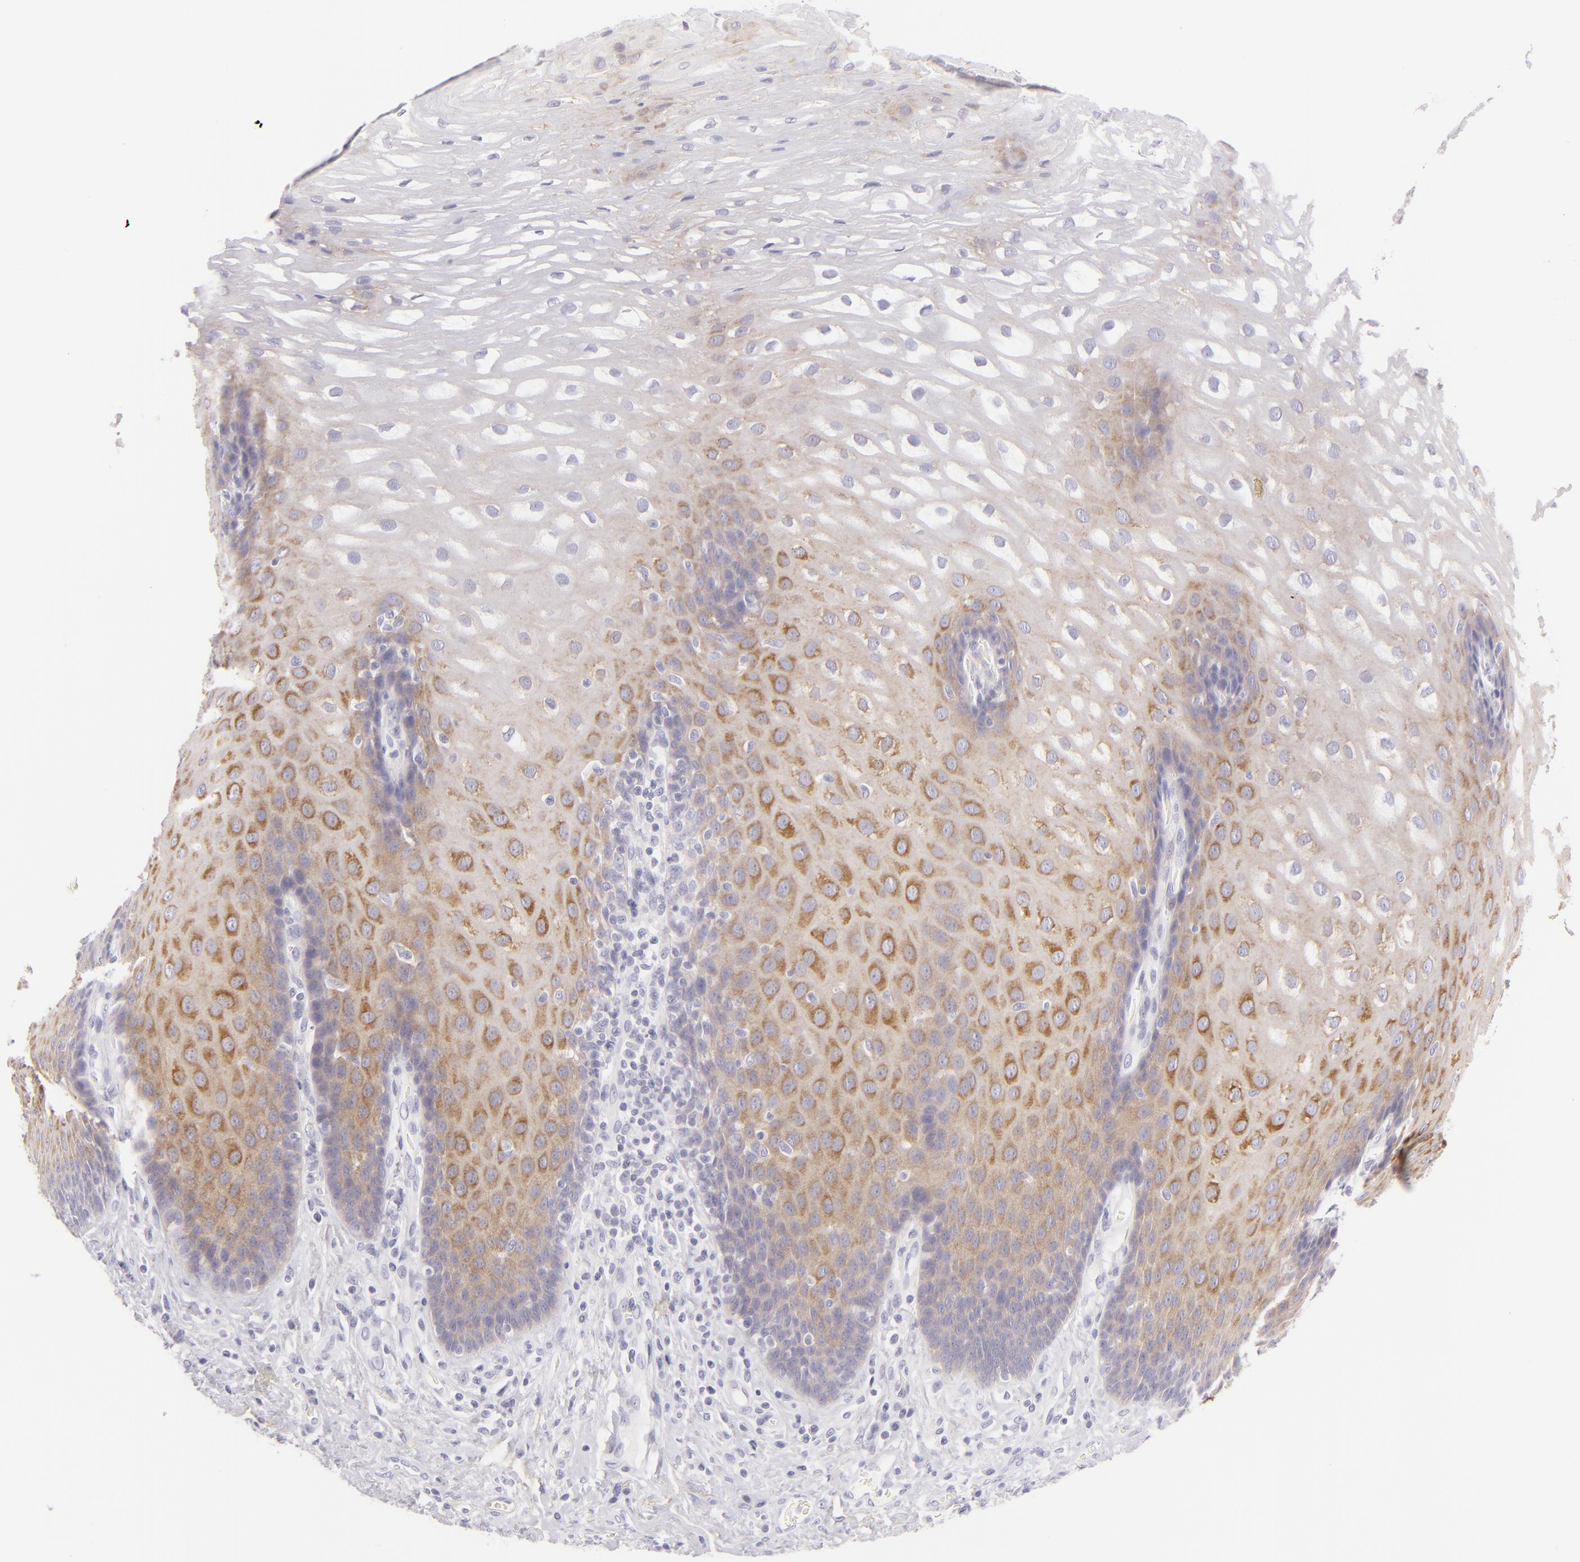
{"staining": {"intensity": "weak", "quantity": "25%-75%", "location": "cytoplasmic/membranous"}, "tissue": "esophagus", "cell_type": "Squamous epithelial cells", "image_type": "normal", "snomed": [{"axis": "morphology", "description": "Normal tissue, NOS"}, {"axis": "morphology", "description": "Adenocarcinoma, NOS"}, {"axis": "topography", "description": "Esophagus"}, {"axis": "topography", "description": "Stomach"}], "caption": "Immunohistochemical staining of unremarkable esophagus shows low levels of weak cytoplasmic/membranous expression in approximately 25%-75% of squamous epithelial cells.", "gene": "DLG4", "patient": {"sex": "male", "age": 62}}